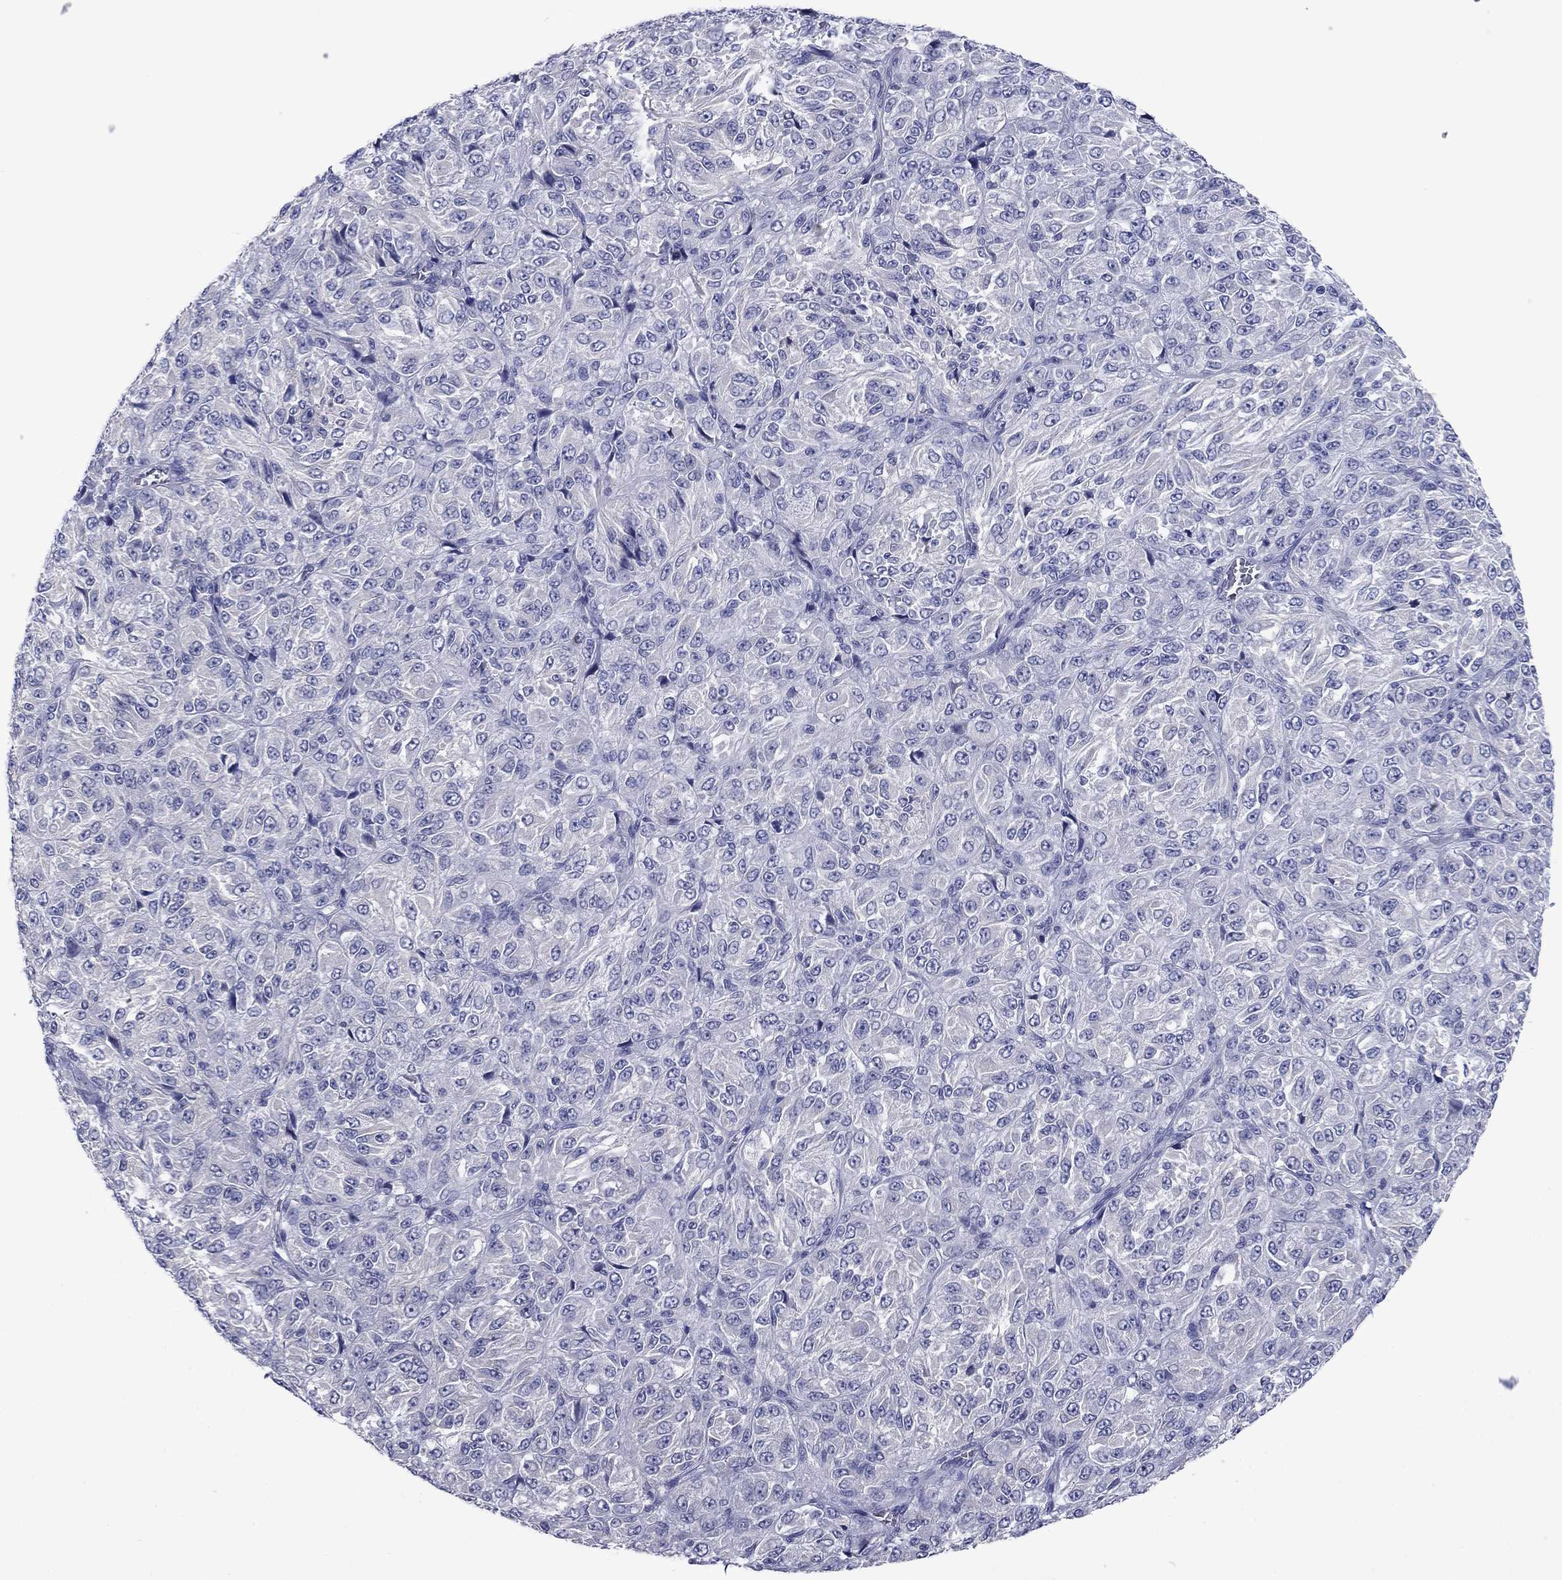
{"staining": {"intensity": "negative", "quantity": "none", "location": "none"}, "tissue": "melanoma", "cell_type": "Tumor cells", "image_type": "cancer", "snomed": [{"axis": "morphology", "description": "Malignant melanoma, Metastatic site"}, {"axis": "topography", "description": "Brain"}], "caption": "This is an immunohistochemistry (IHC) photomicrograph of malignant melanoma (metastatic site). There is no positivity in tumor cells.", "gene": "GRK7", "patient": {"sex": "female", "age": 56}}